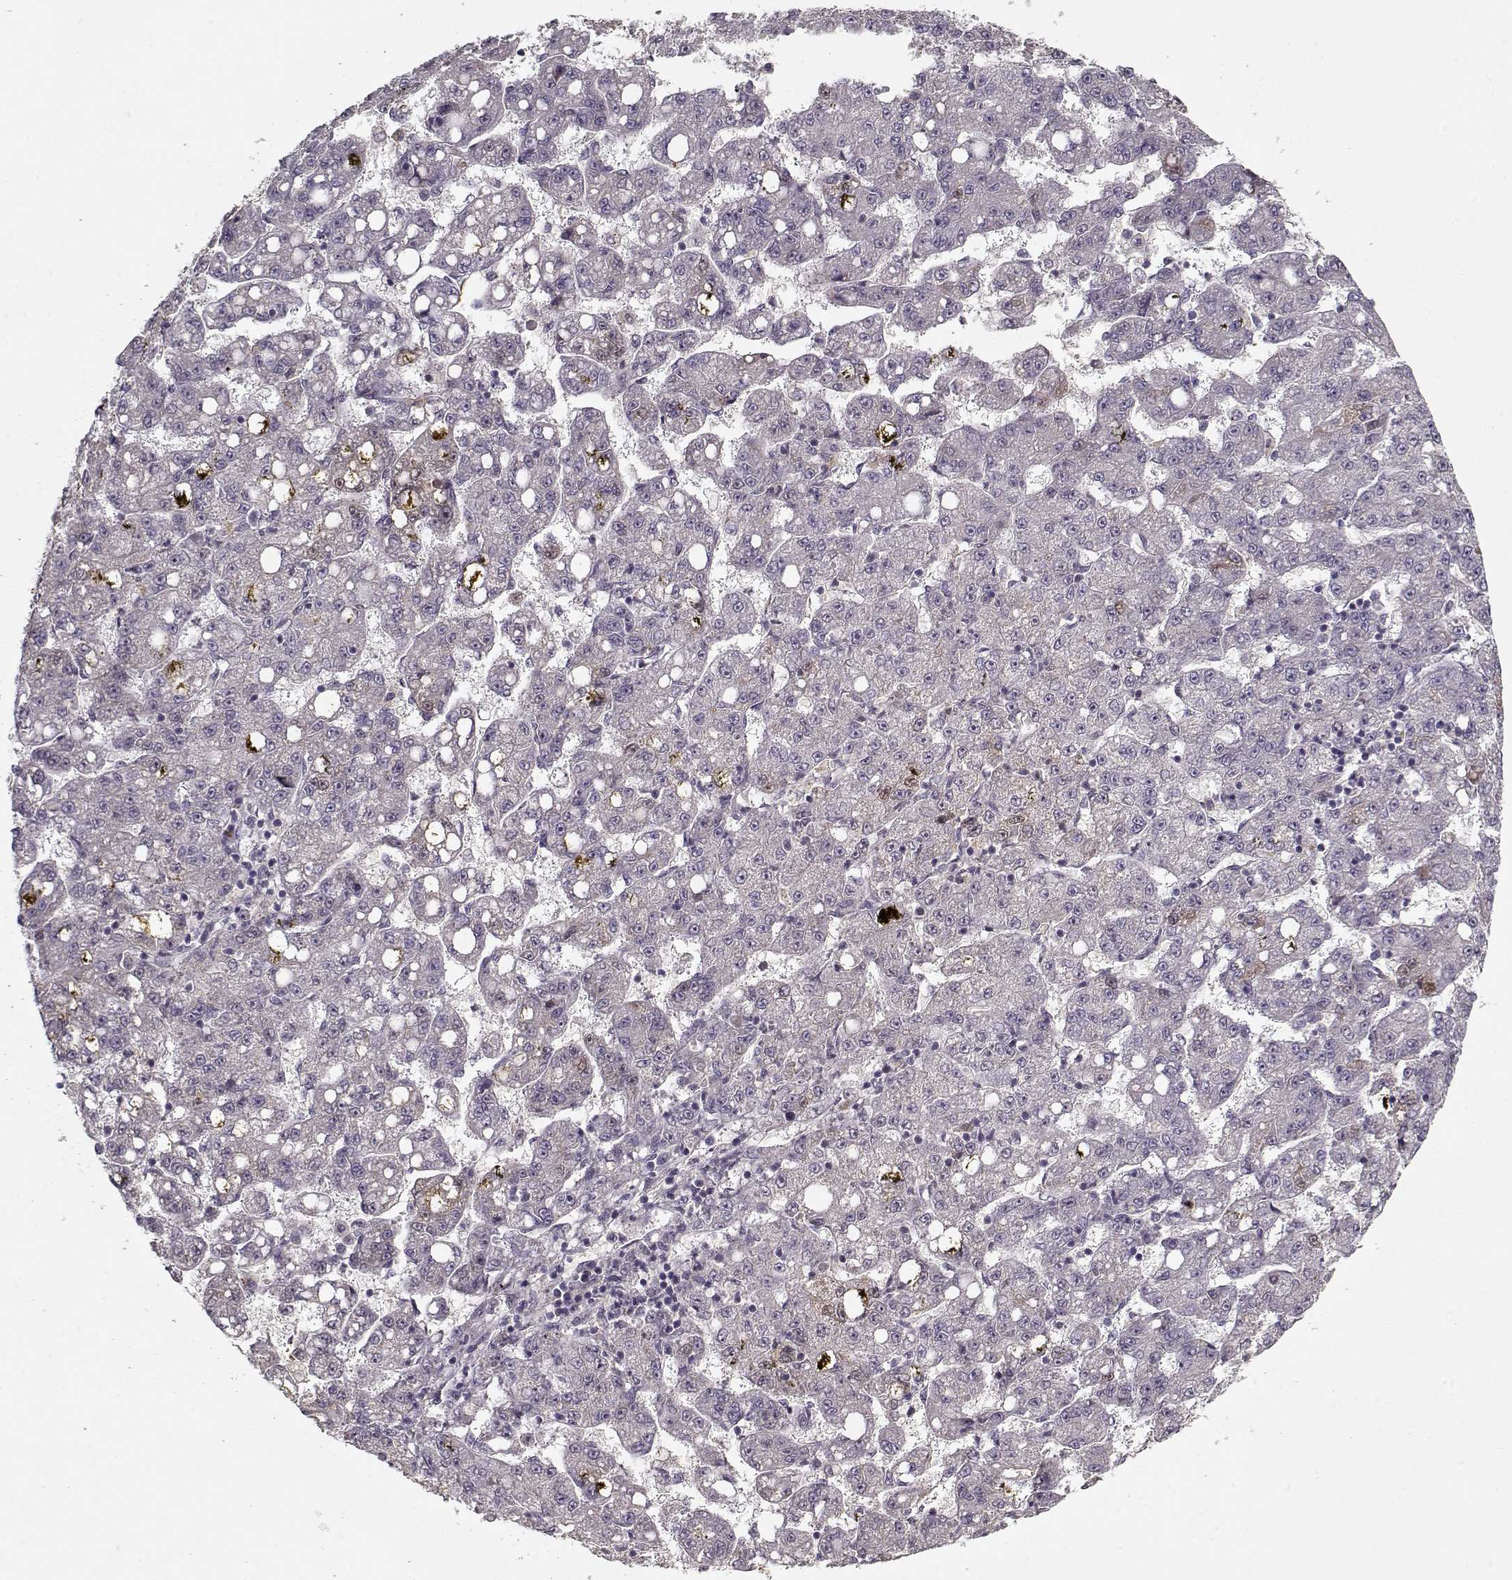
{"staining": {"intensity": "negative", "quantity": "none", "location": "none"}, "tissue": "liver cancer", "cell_type": "Tumor cells", "image_type": "cancer", "snomed": [{"axis": "morphology", "description": "Carcinoma, Hepatocellular, NOS"}, {"axis": "topography", "description": "Liver"}], "caption": "Tumor cells show no significant staining in liver cancer (hepatocellular carcinoma).", "gene": "LUM", "patient": {"sex": "female", "age": 65}}